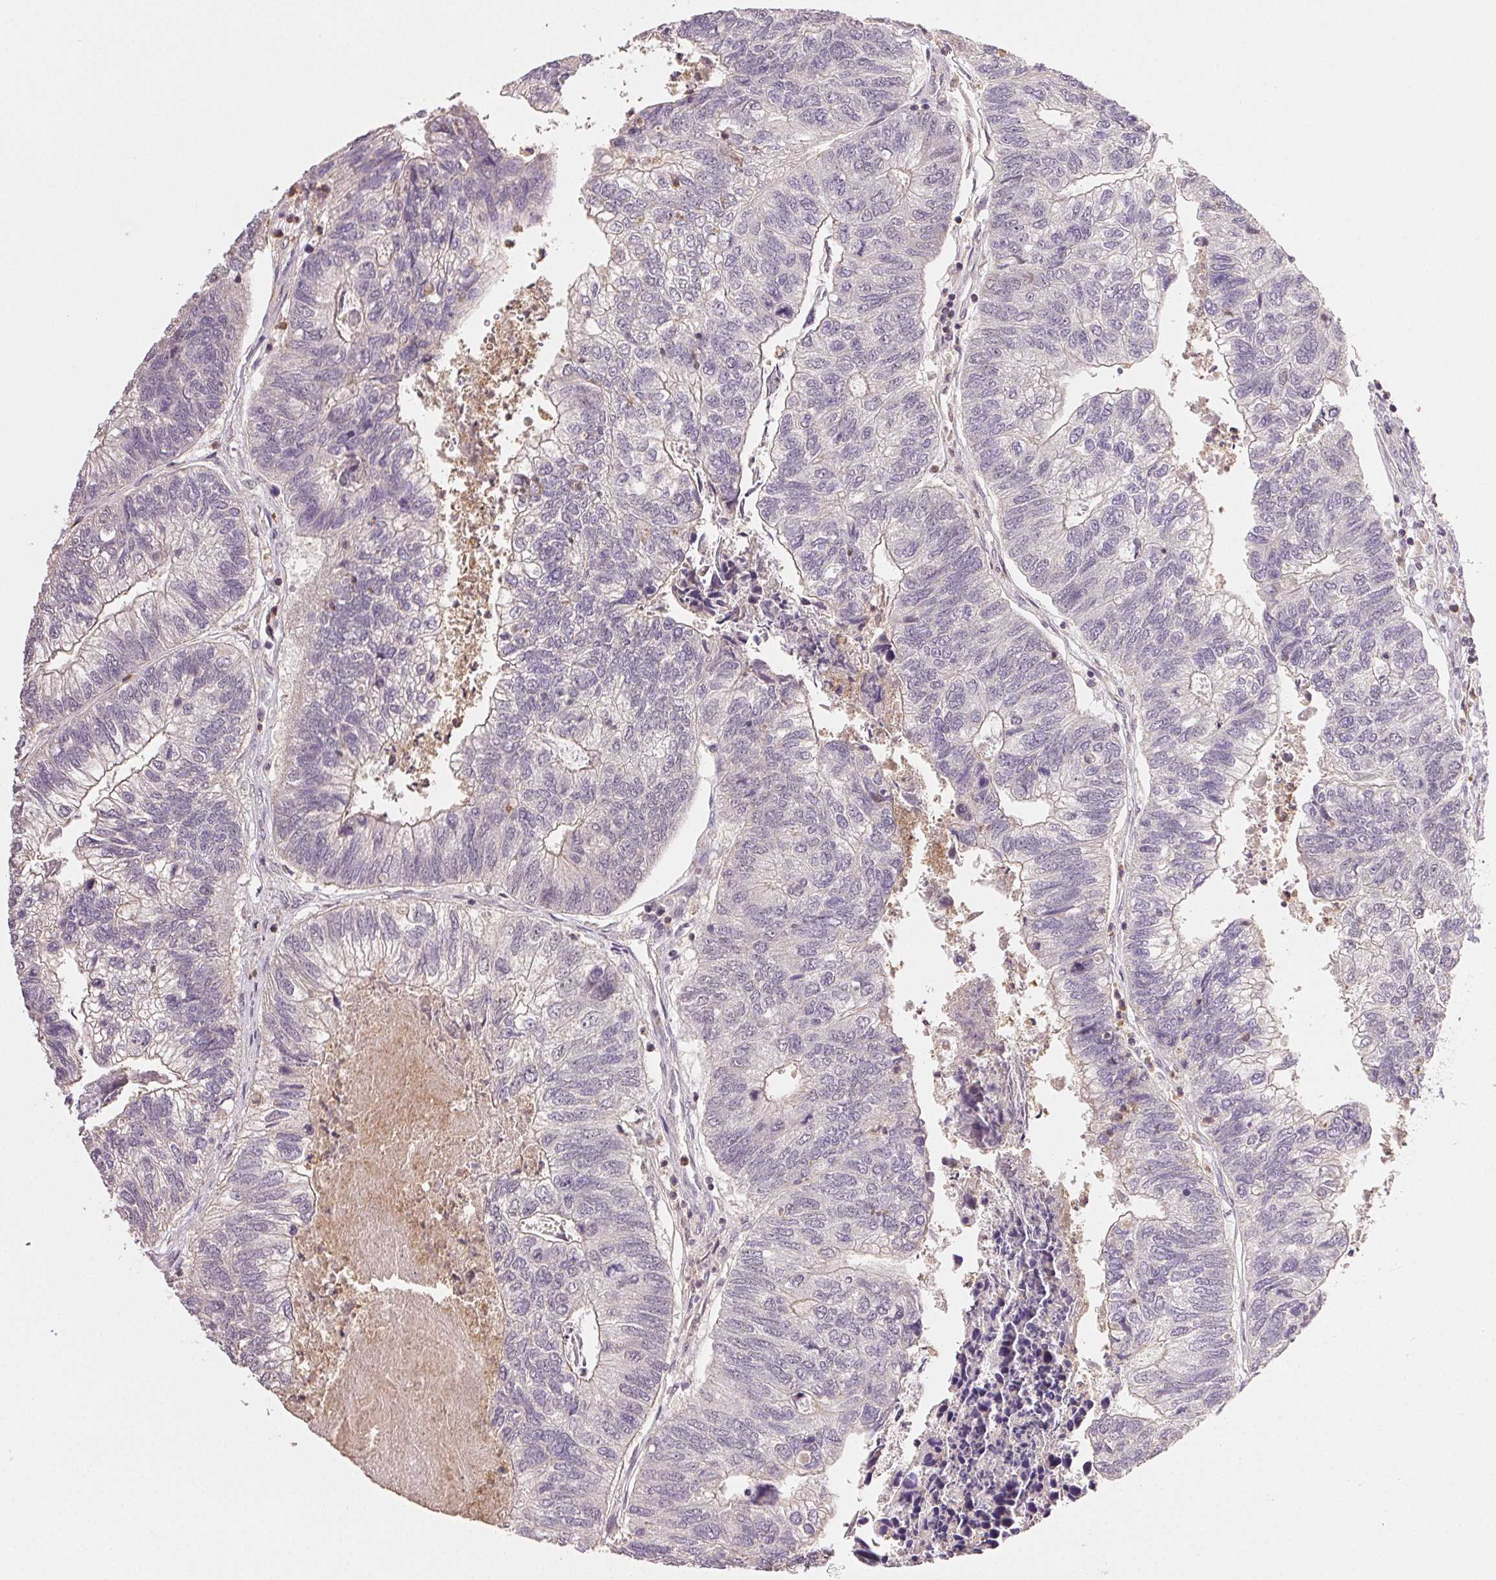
{"staining": {"intensity": "weak", "quantity": "<25%", "location": "cytoplasmic/membranous"}, "tissue": "colorectal cancer", "cell_type": "Tumor cells", "image_type": "cancer", "snomed": [{"axis": "morphology", "description": "Adenocarcinoma, NOS"}, {"axis": "topography", "description": "Colon"}], "caption": "Colorectal cancer was stained to show a protein in brown. There is no significant positivity in tumor cells.", "gene": "TMEM253", "patient": {"sex": "female", "age": 67}}